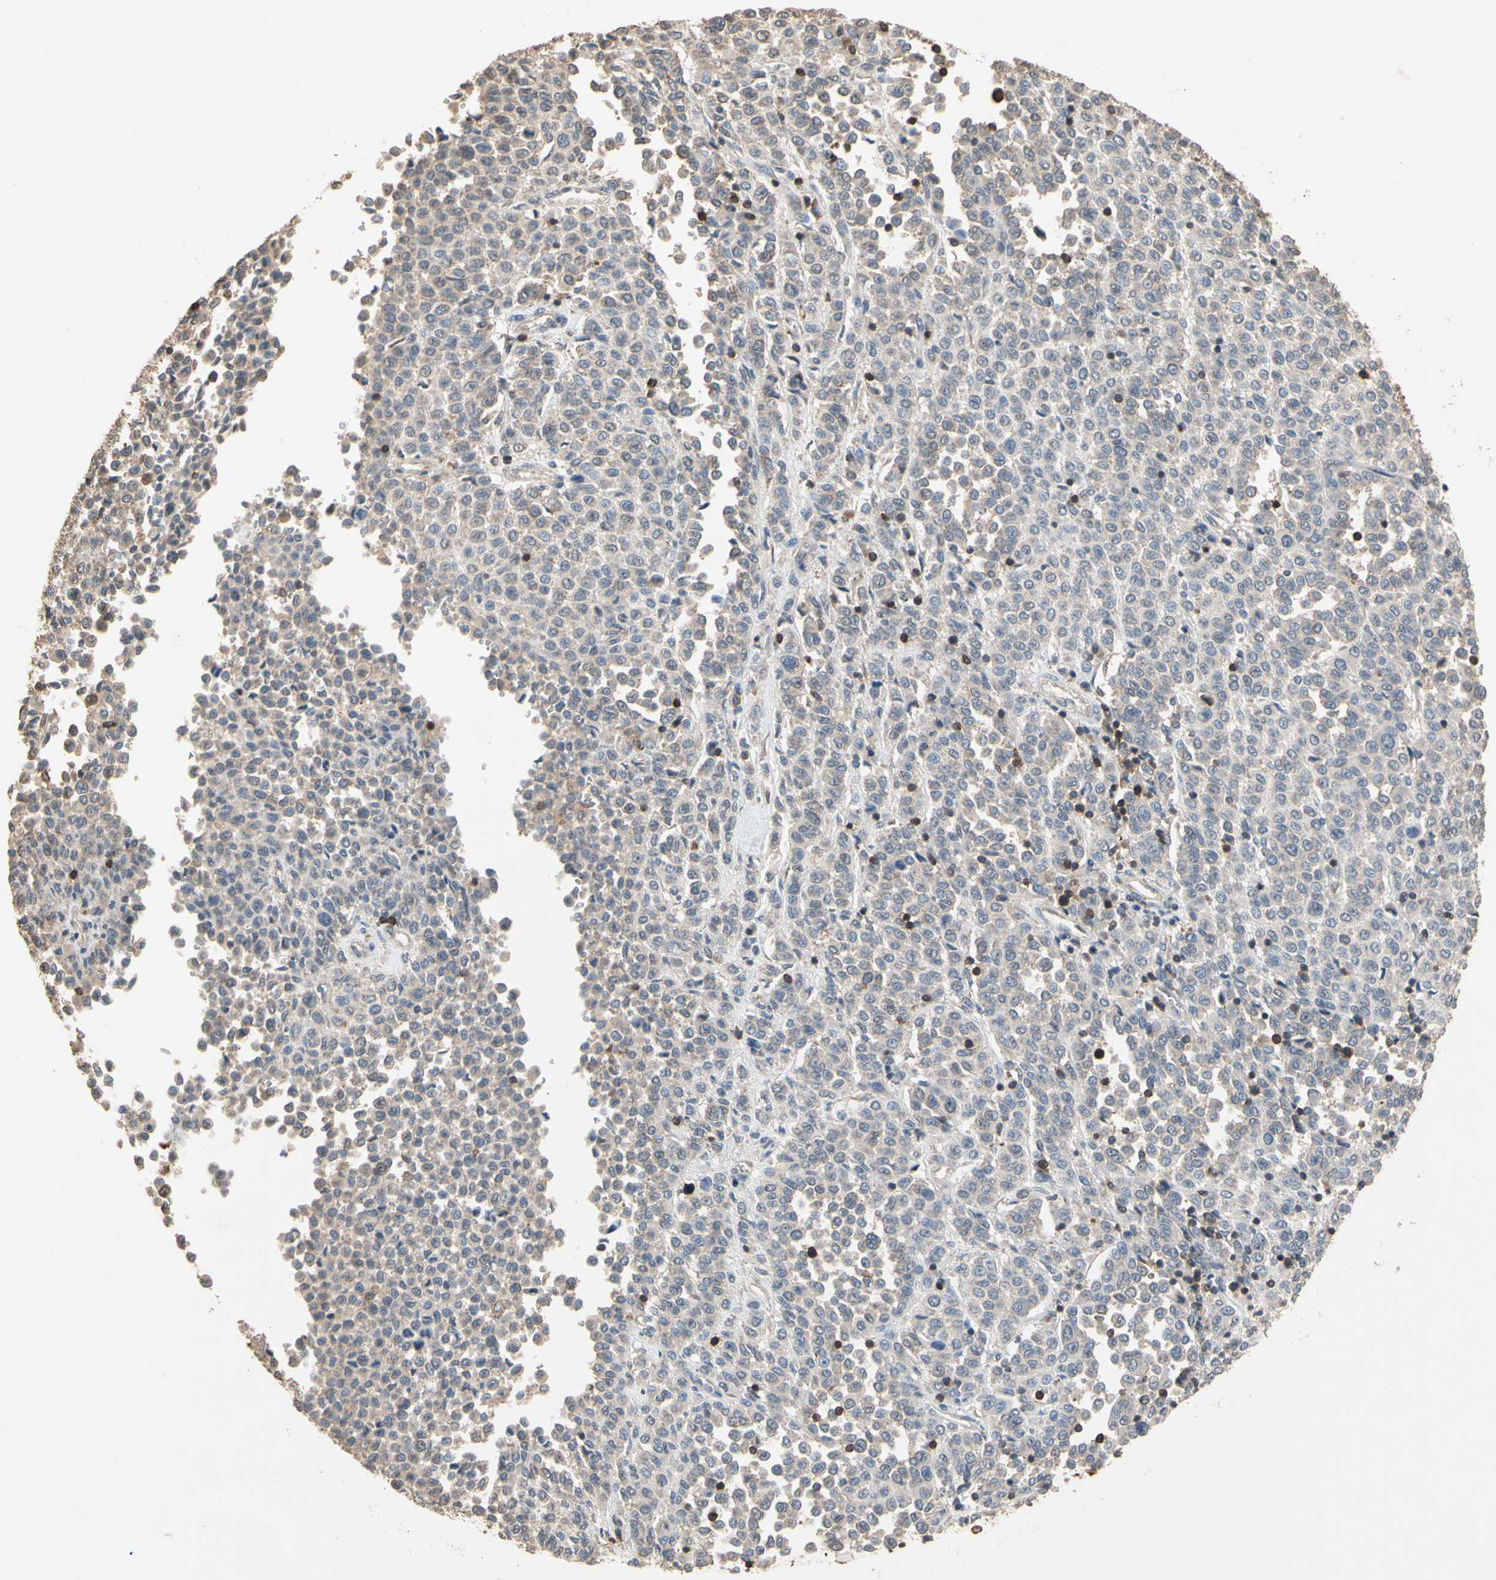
{"staining": {"intensity": "negative", "quantity": "none", "location": "none"}, "tissue": "melanoma", "cell_type": "Tumor cells", "image_type": "cancer", "snomed": [{"axis": "morphology", "description": "Malignant melanoma, Metastatic site"}, {"axis": "topography", "description": "Pancreas"}], "caption": "Immunohistochemistry photomicrograph of neoplastic tissue: melanoma stained with DAB (3,3'-diaminobenzidine) exhibits no significant protein expression in tumor cells.", "gene": "MAP3K10", "patient": {"sex": "female", "age": 30}}